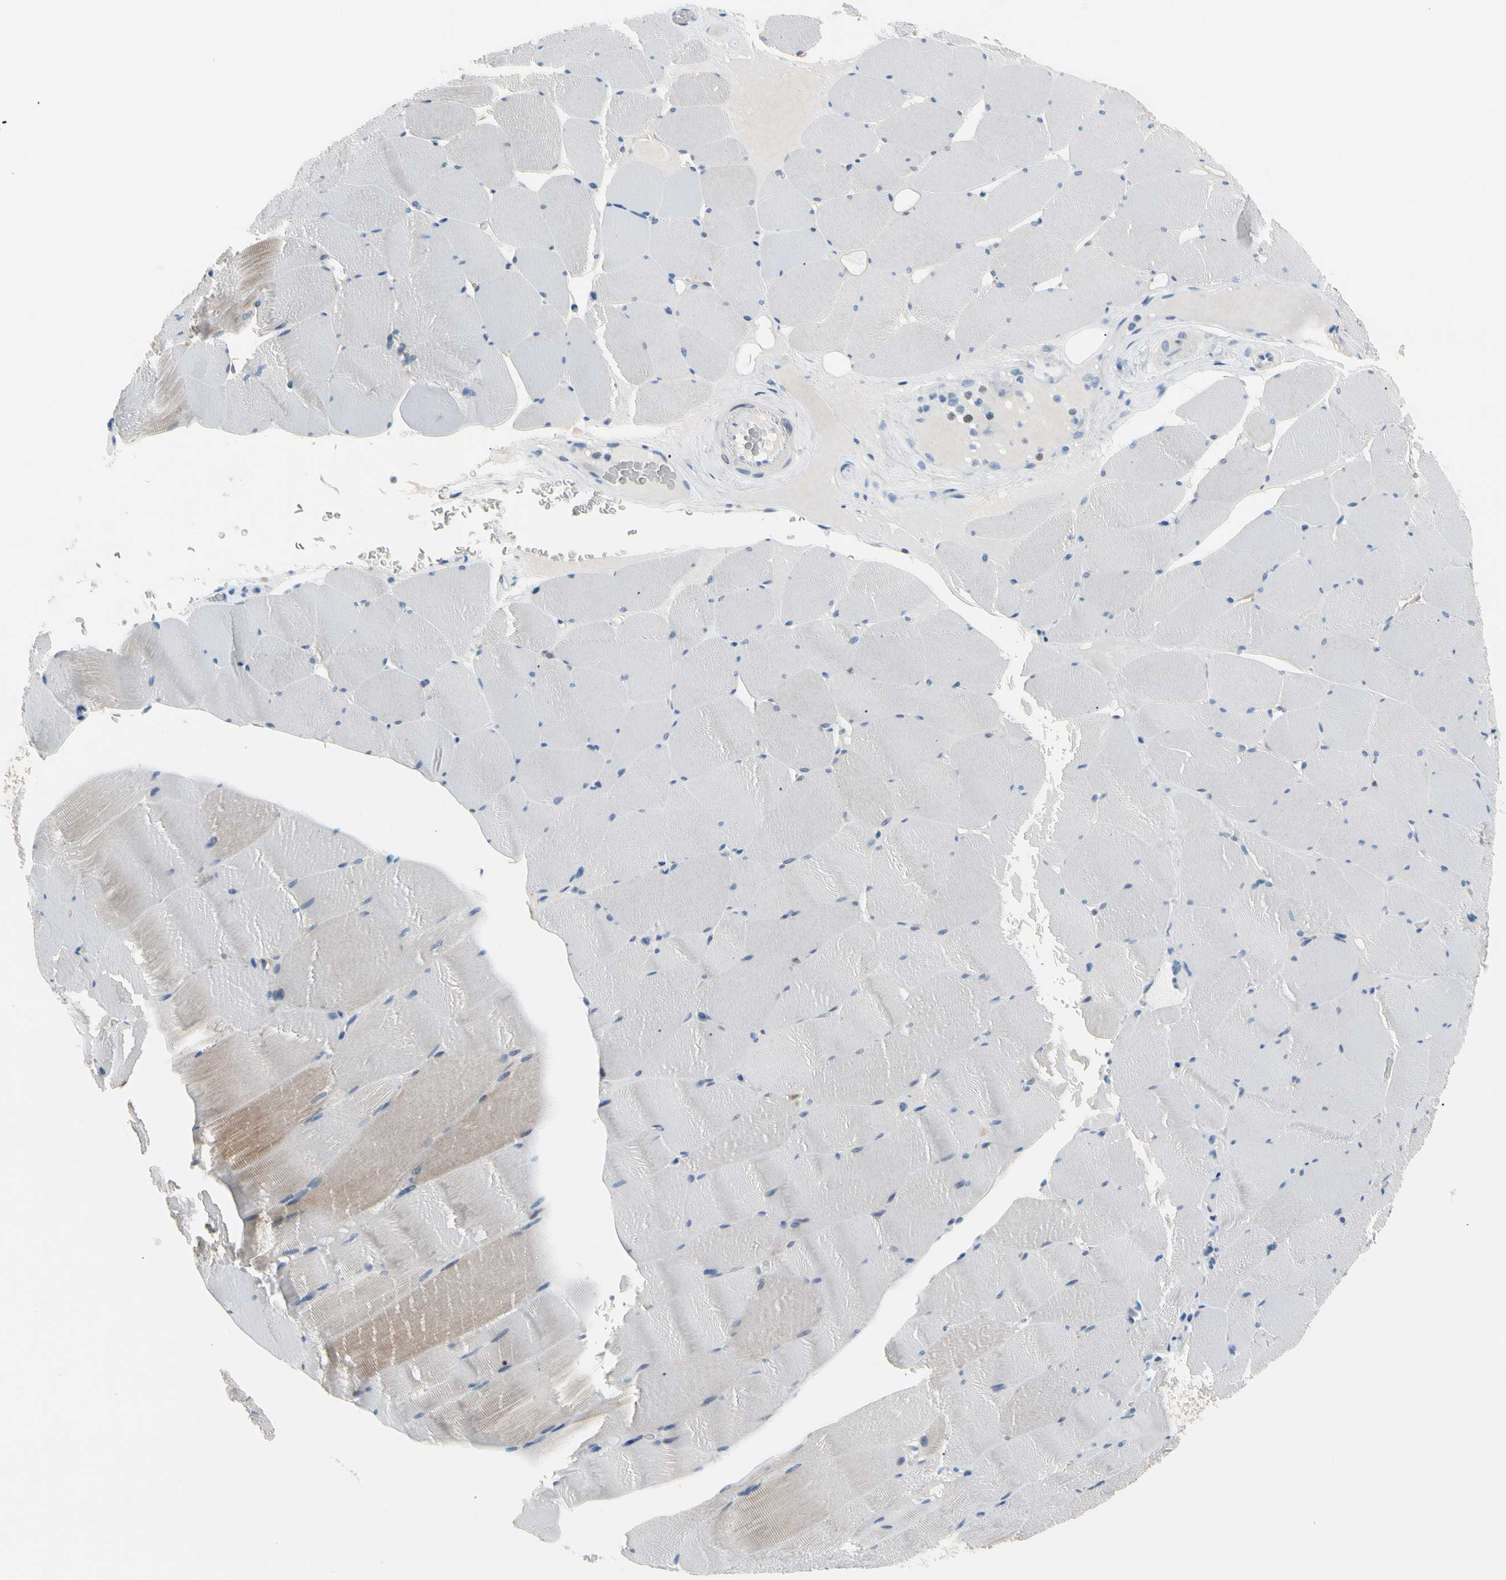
{"staining": {"intensity": "negative", "quantity": "none", "location": "none"}, "tissue": "skeletal muscle", "cell_type": "Myocytes", "image_type": "normal", "snomed": [{"axis": "morphology", "description": "Normal tissue, NOS"}, {"axis": "topography", "description": "Skeletal muscle"}], "caption": "Immunohistochemistry histopathology image of benign human skeletal muscle stained for a protein (brown), which displays no staining in myocytes. Nuclei are stained in blue.", "gene": "MARK1", "patient": {"sex": "male", "age": 62}}